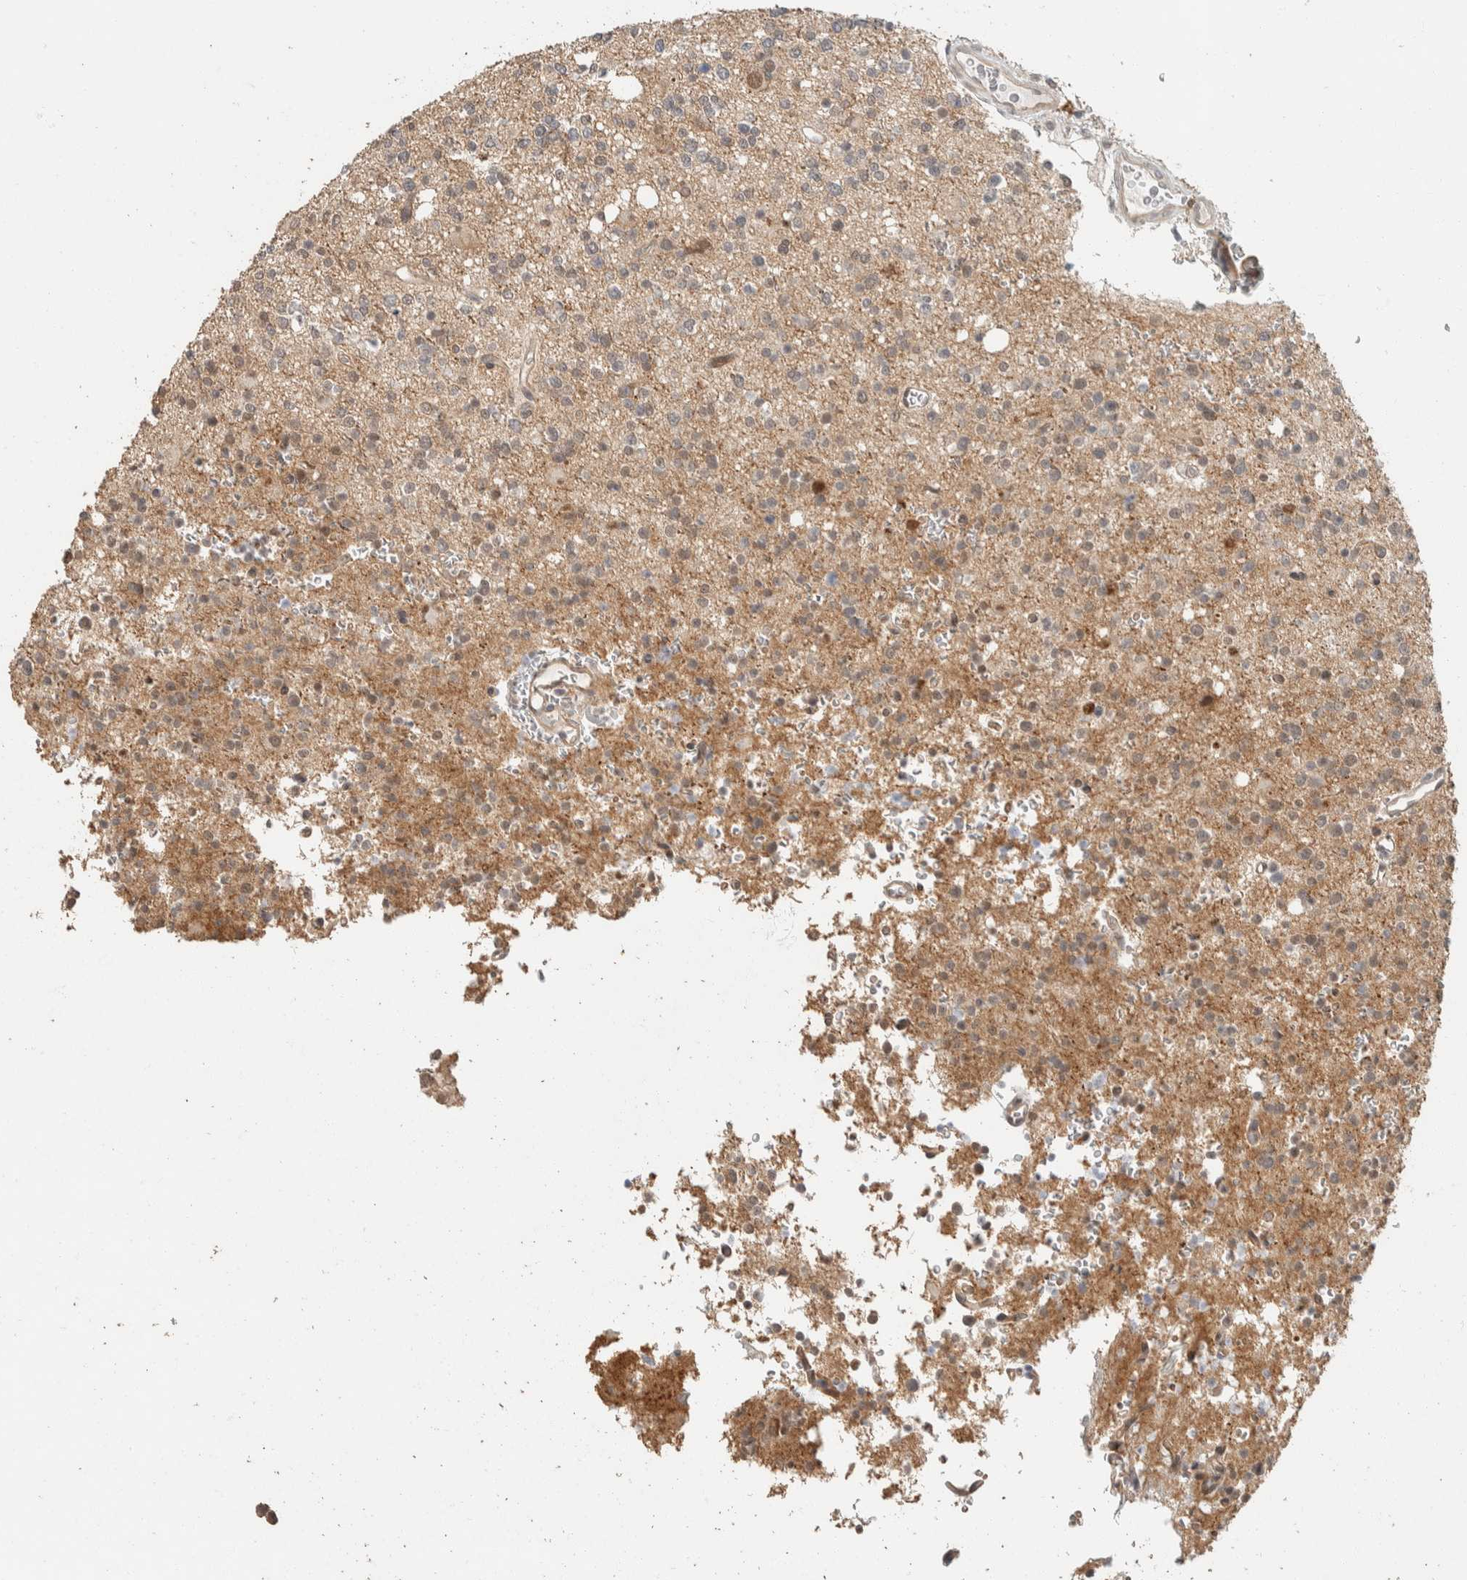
{"staining": {"intensity": "moderate", "quantity": ">75%", "location": "cytoplasmic/membranous,nuclear"}, "tissue": "glioma", "cell_type": "Tumor cells", "image_type": "cancer", "snomed": [{"axis": "morphology", "description": "Glioma, malignant, High grade"}, {"axis": "topography", "description": "Brain"}], "caption": "Immunohistochemistry (DAB) staining of glioma shows moderate cytoplasmic/membranous and nuclear protein expression in approximately >75% of tumor cells.", "gene": "ZBTB2", "patient": {"sex": "female", "age": 62}}